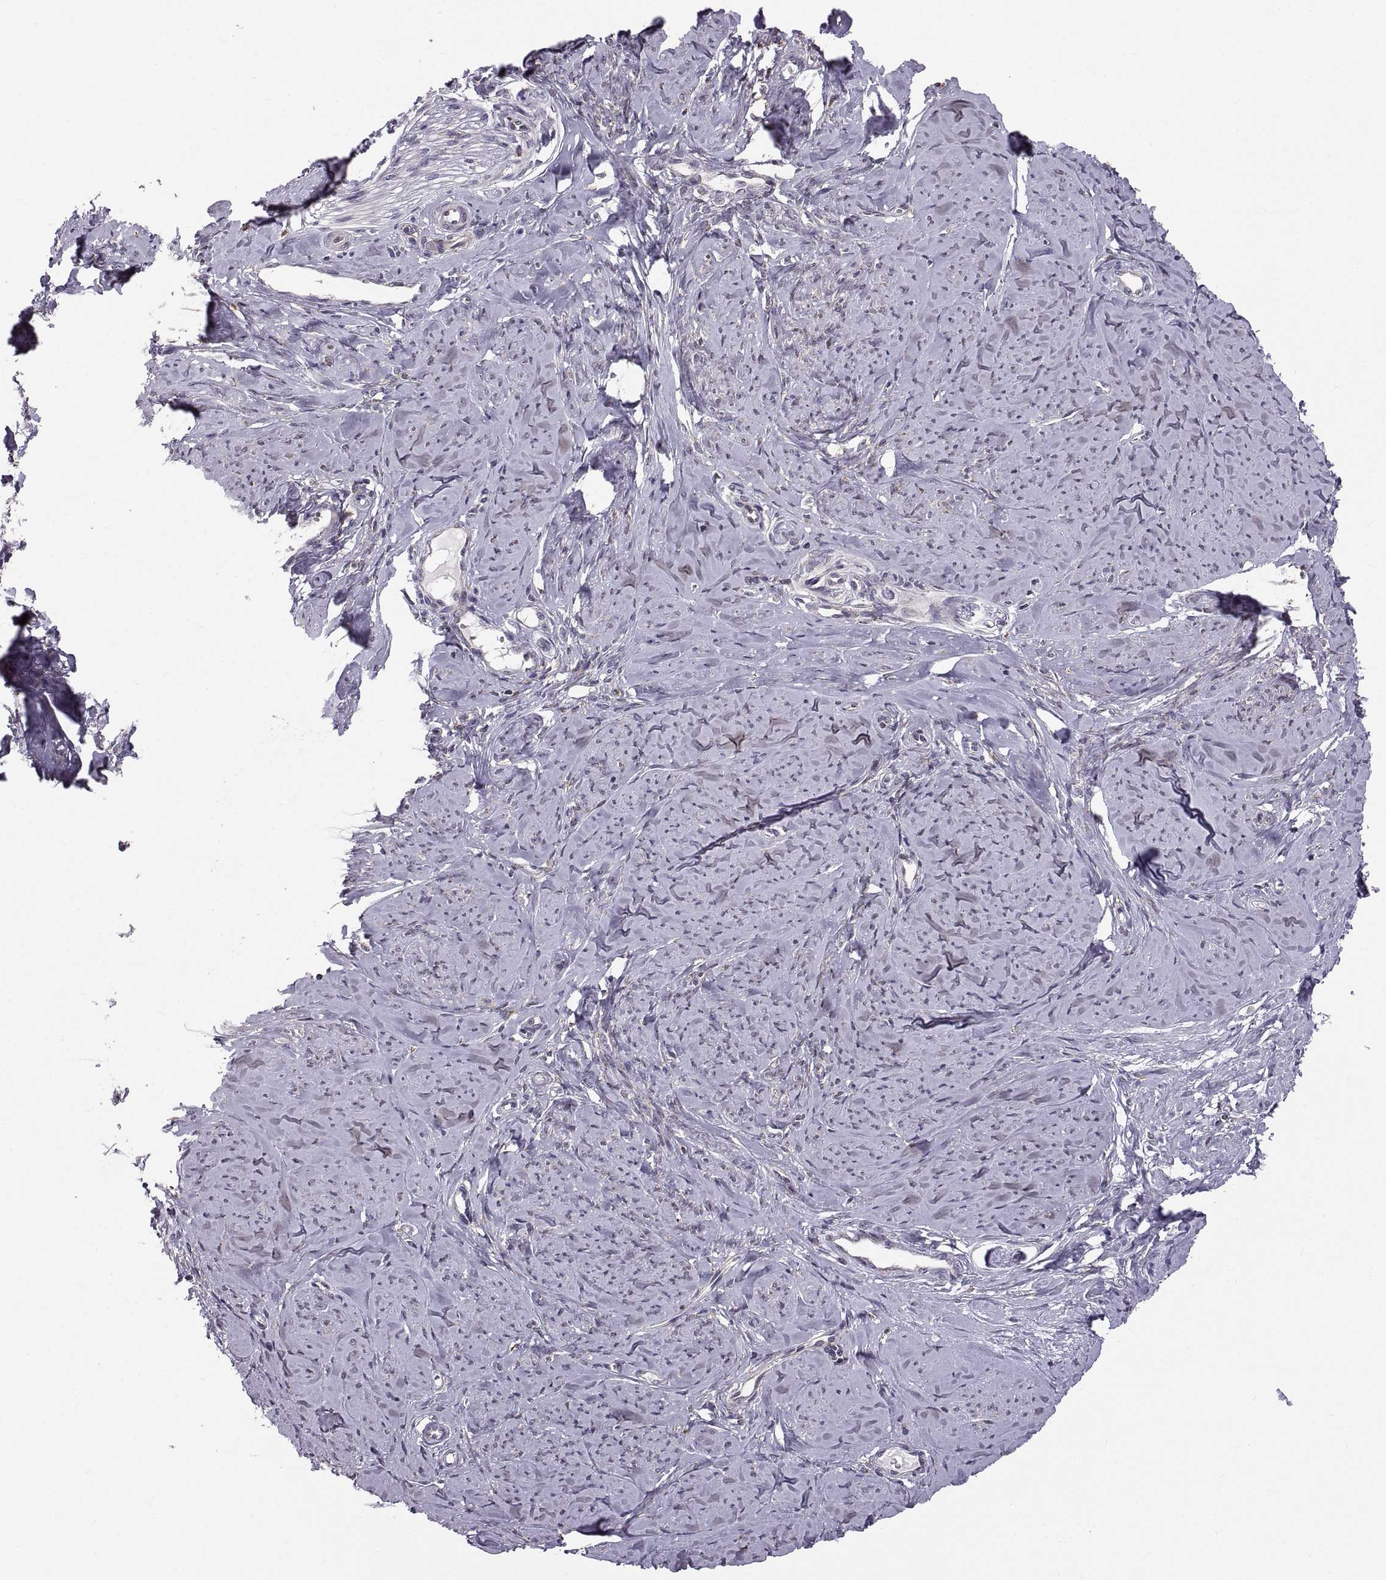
{"staining": {"intensity": "negative", "quantity": "none", "location": "none"}, "tissue": "smooth muscle", "cell_type": "Smooth muscle cells", "image_type": "normal", "snomed": [{"axis": "morphology", "description": "Normal tissue, NOS"}, {"axis": "topography", "description": "Smooth muscle"}], "caption": "There is no significant expression in smooth muscle cells of smooth muscle. (DAB (3,3'-diaminobenzidine) immunohistochemistry, high magnification).", "gene": "PLEKHB2", "patient": {"sex": "female", "age": 48}}